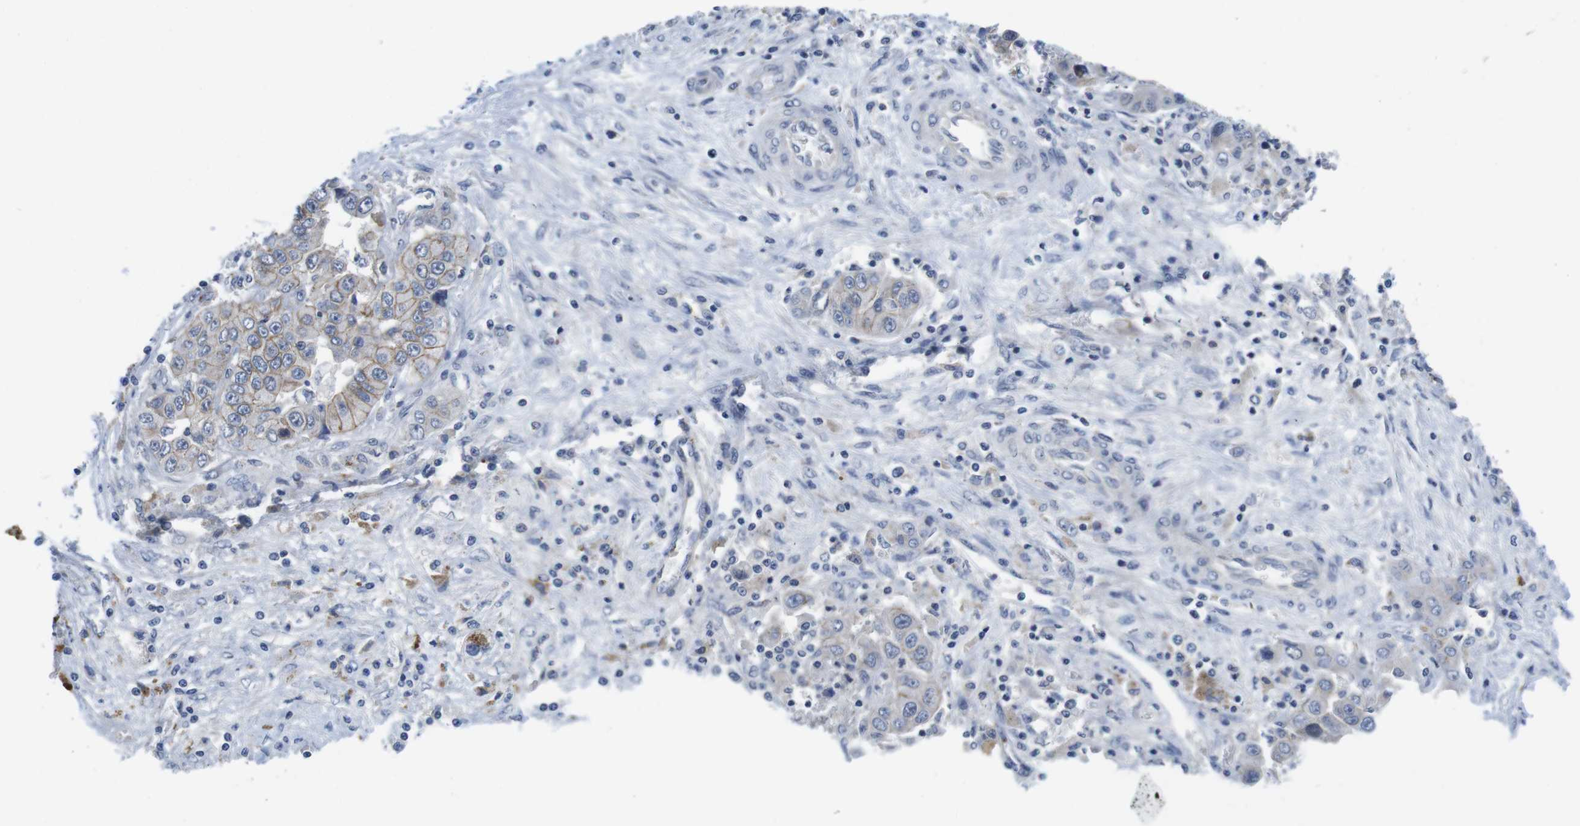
{"staining": {"intensity": "moderate", "quantity": "<25%", "location": "cytoplasmic/membranous"}, "tissue": "liver cancer", "cell_type": "Tumor cells", "image_type": "cancer", "snomed": [{"axis": "morphology", "description": "Cholangiocarcinoma"}, {"axis": "topography", "description": "Liver"}], "caption": "A brown stain highlights moderate cytoplasmic/membranous positivity of a protein in liver cholangiocarcinoma tumor cells. Nuclei are stained in blue.", "gene": "SCRIB", "patient": {"sex": "female", "age": 52}}